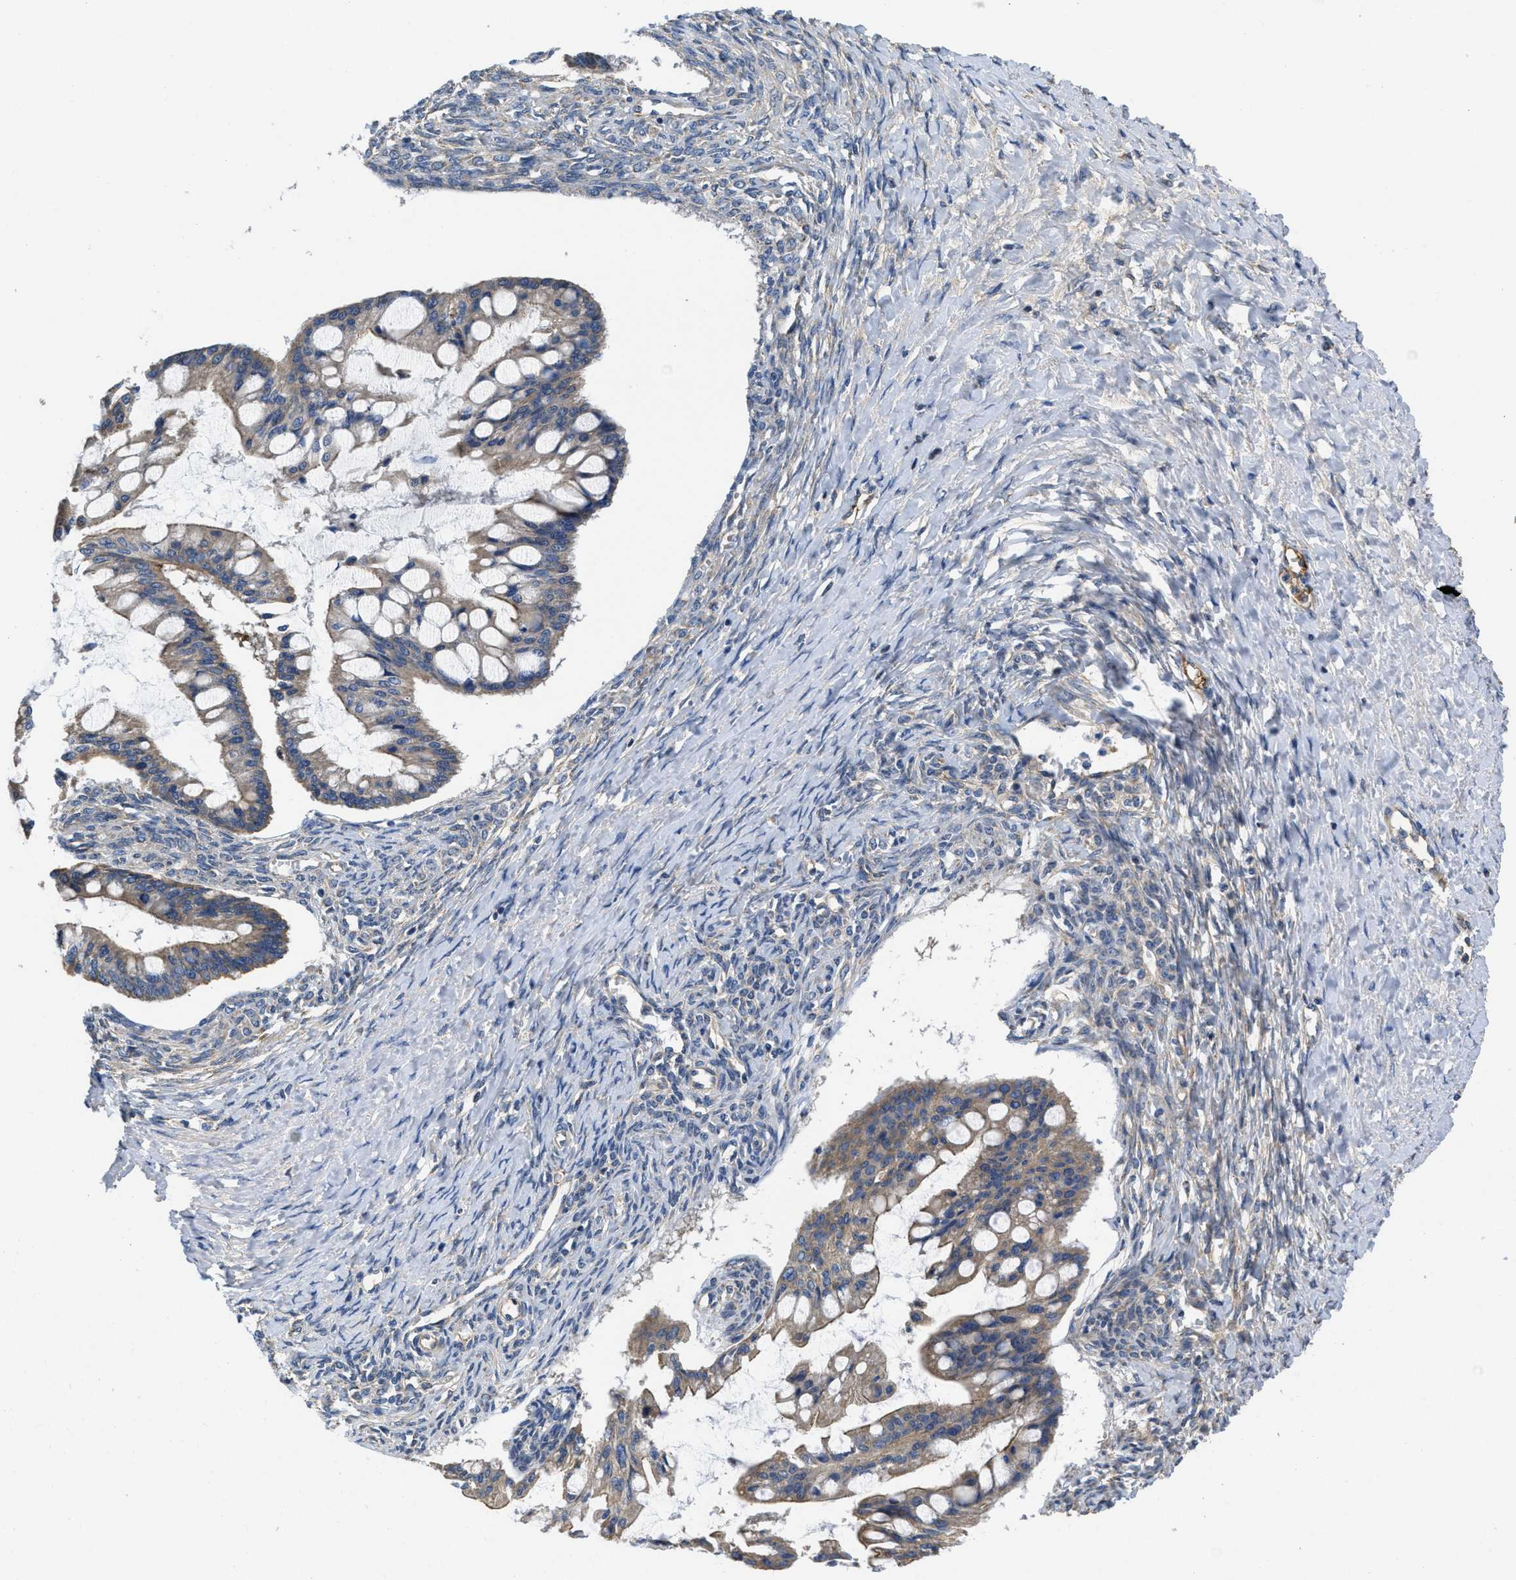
{"staining": {"intensity": "weak", "quantity": ">75%", "location": "cytoplasmic/membranous"}, "tissue": "ovarian cancer", "cell_type": "Tumor cells", "image_type": "cancer", "snomed": [{"axis": "morphology", "description": "Cystadenocarcinoma, mucinous, NOS"}, {"axis": "topography", "description": "Ovary"}], "caption": "An immunohistochemistry (IHC) micrograph of neoplastic tissue is shown. Protein staining in brown shows weak cytoplasmic/membranous positivity in ovarian mucinous cystadenocarcinoma within tumor cells. Nuclei are stained in blue.", "gene": "GALK1", "patient": {"sex": "female", "age": 73}}